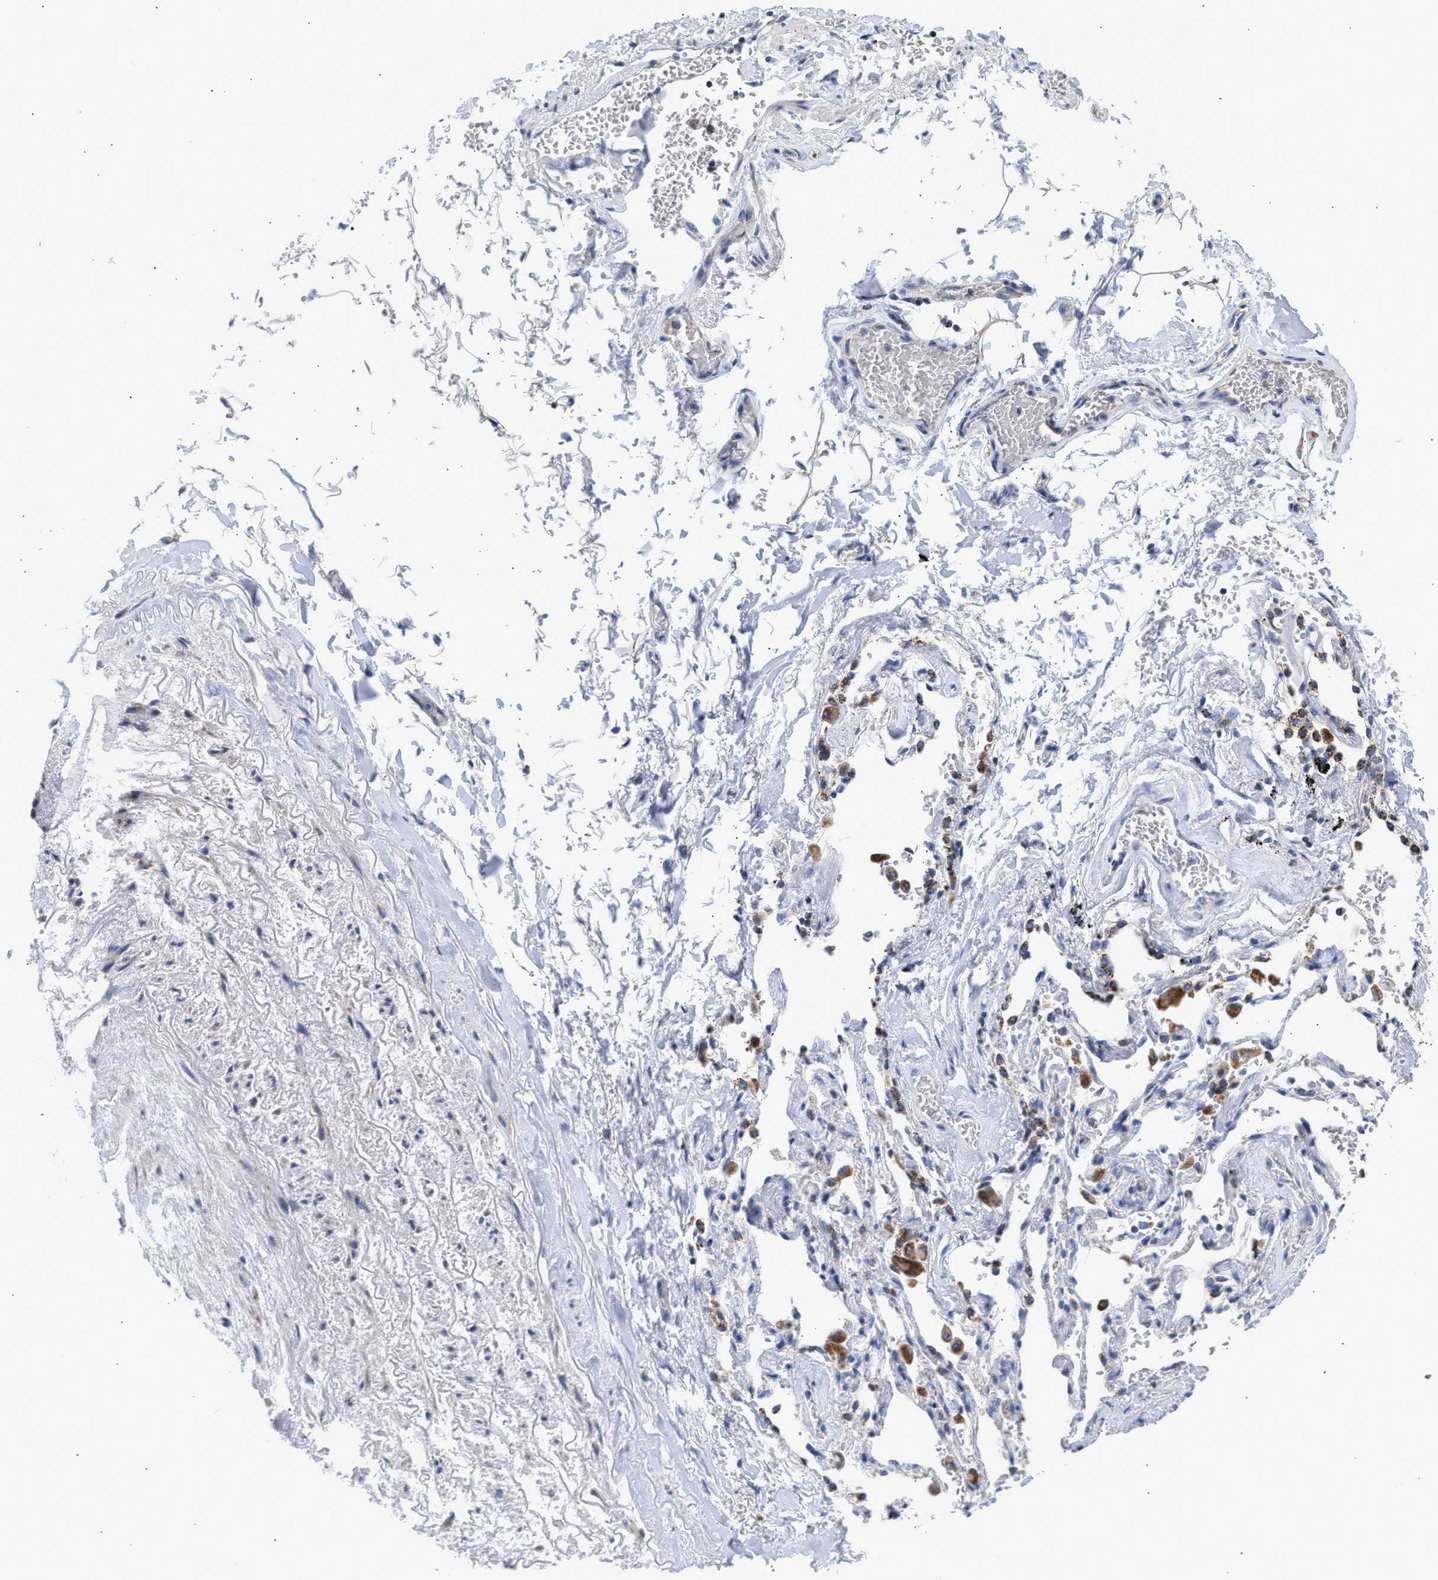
{"staining": {"intensity": "negative", "quantity": "none", "location": "none"}, "tissue": "adipose tissue", "cell_type": "Adipocytes", "image_type": "normal", "snomed": [{"axis": "morphology", "description": "Normal tissue, NOS"}, {"axis": "topography", "description": "Cartilage tissue"}, {"axis": "topography", "description": "Lung"}], "caption": "High power microscopy histopathology image of an immunohistochemistry image of unremarkable adipose tissue, revealing no significant staining in adipocytes.", "gene": "ACOT13", "patient": {"sex": "female", "age": 77}}